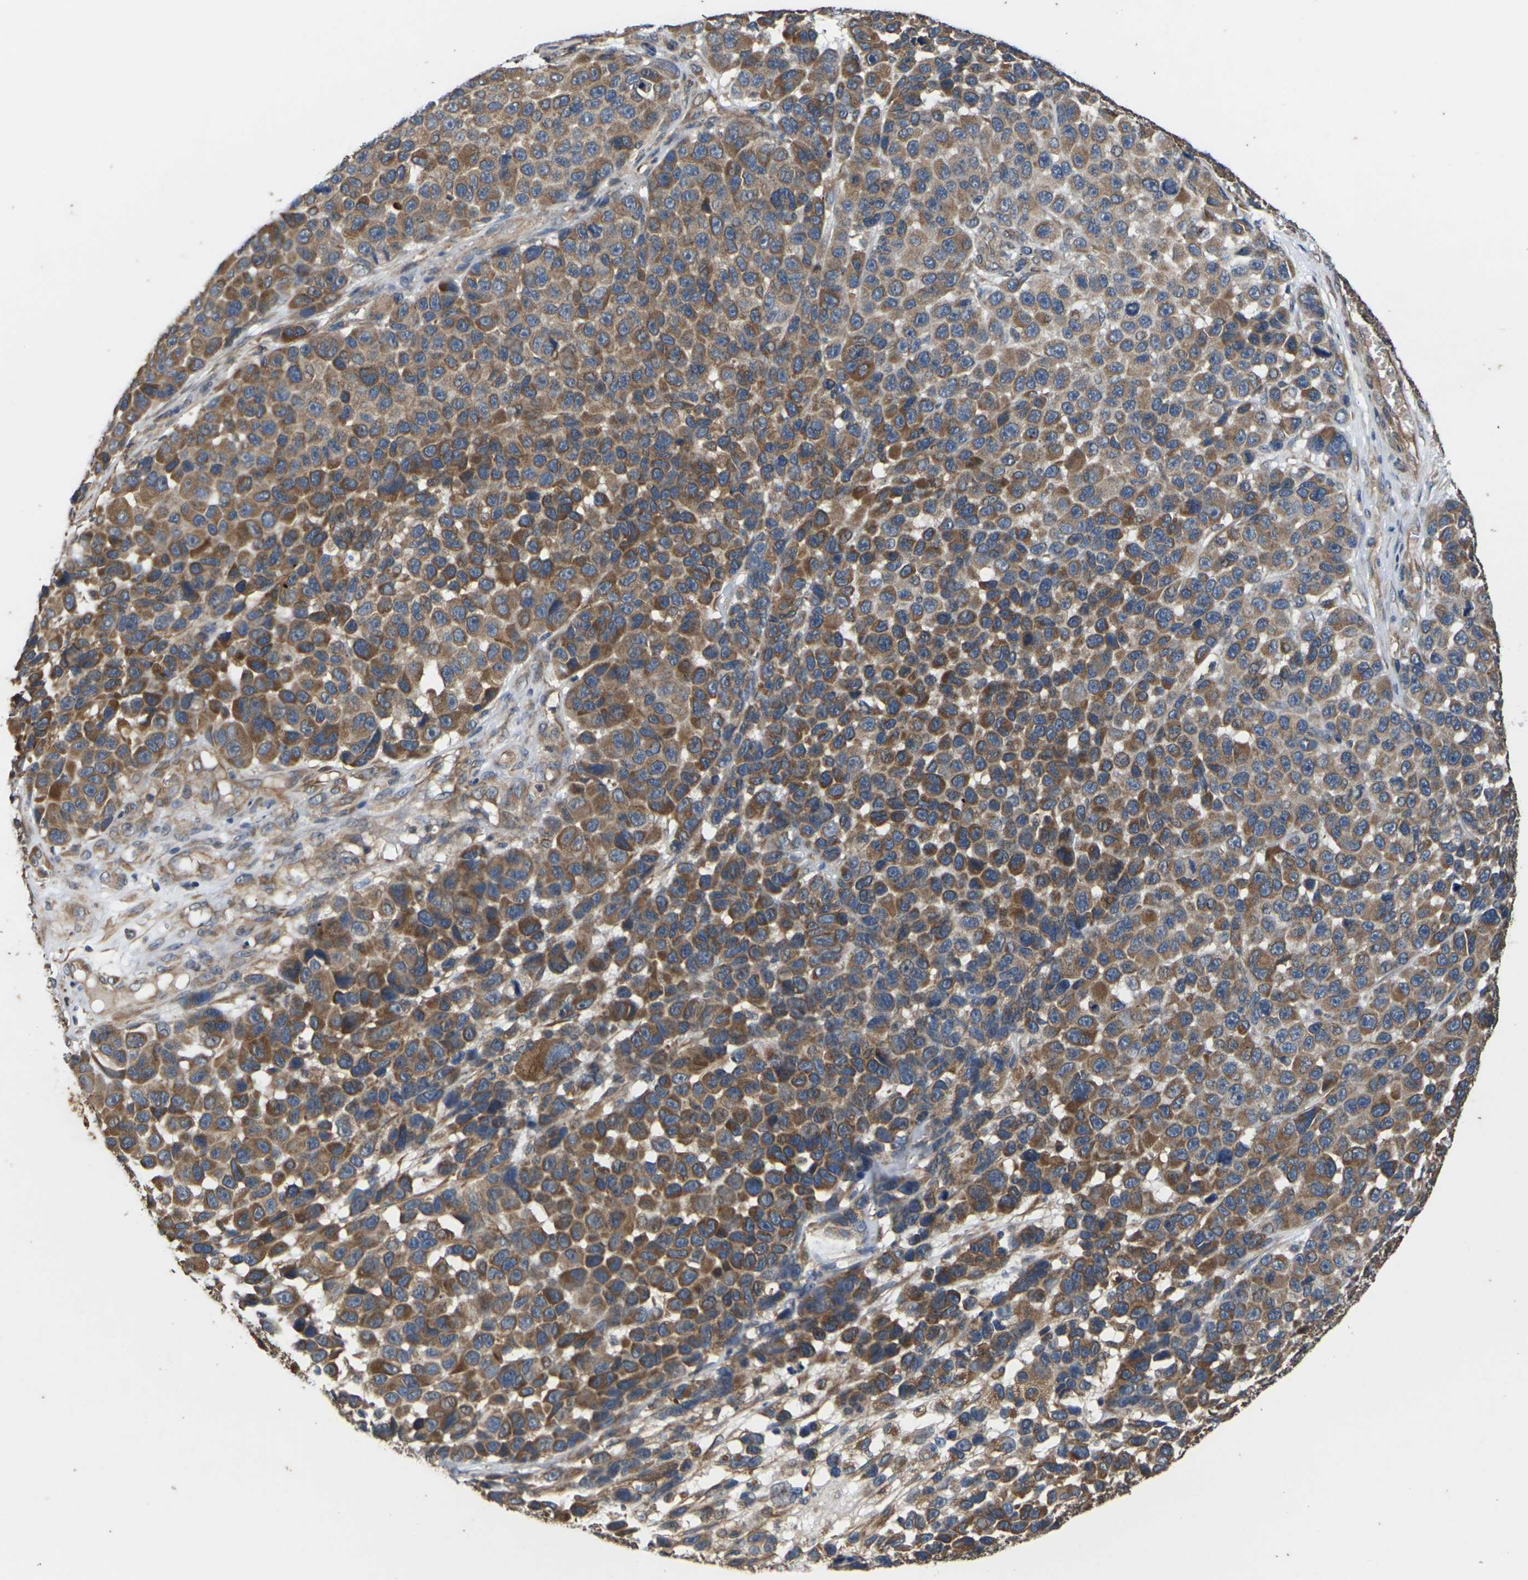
{"staining": {"intensity": "moderate", "quantity": ">75%", "location": "cytoplasmic/membranous"}, "tissue": "melanoma", "cell_type": "Tumor cells", "image_type": "cancer", "snomed": [{"axis": "morphology", "description": "Malignant melanoma, NOS"}, {"axis": "topography", "description": "Skin"}], "caption": "Malignant melanoma stained for a protein (brown) displays moderate cytoplasmic/membranous positive expression in about >75% of tumor cells.", "gene": "DKK2", "patient": {"sex": "male", "age": 53}}